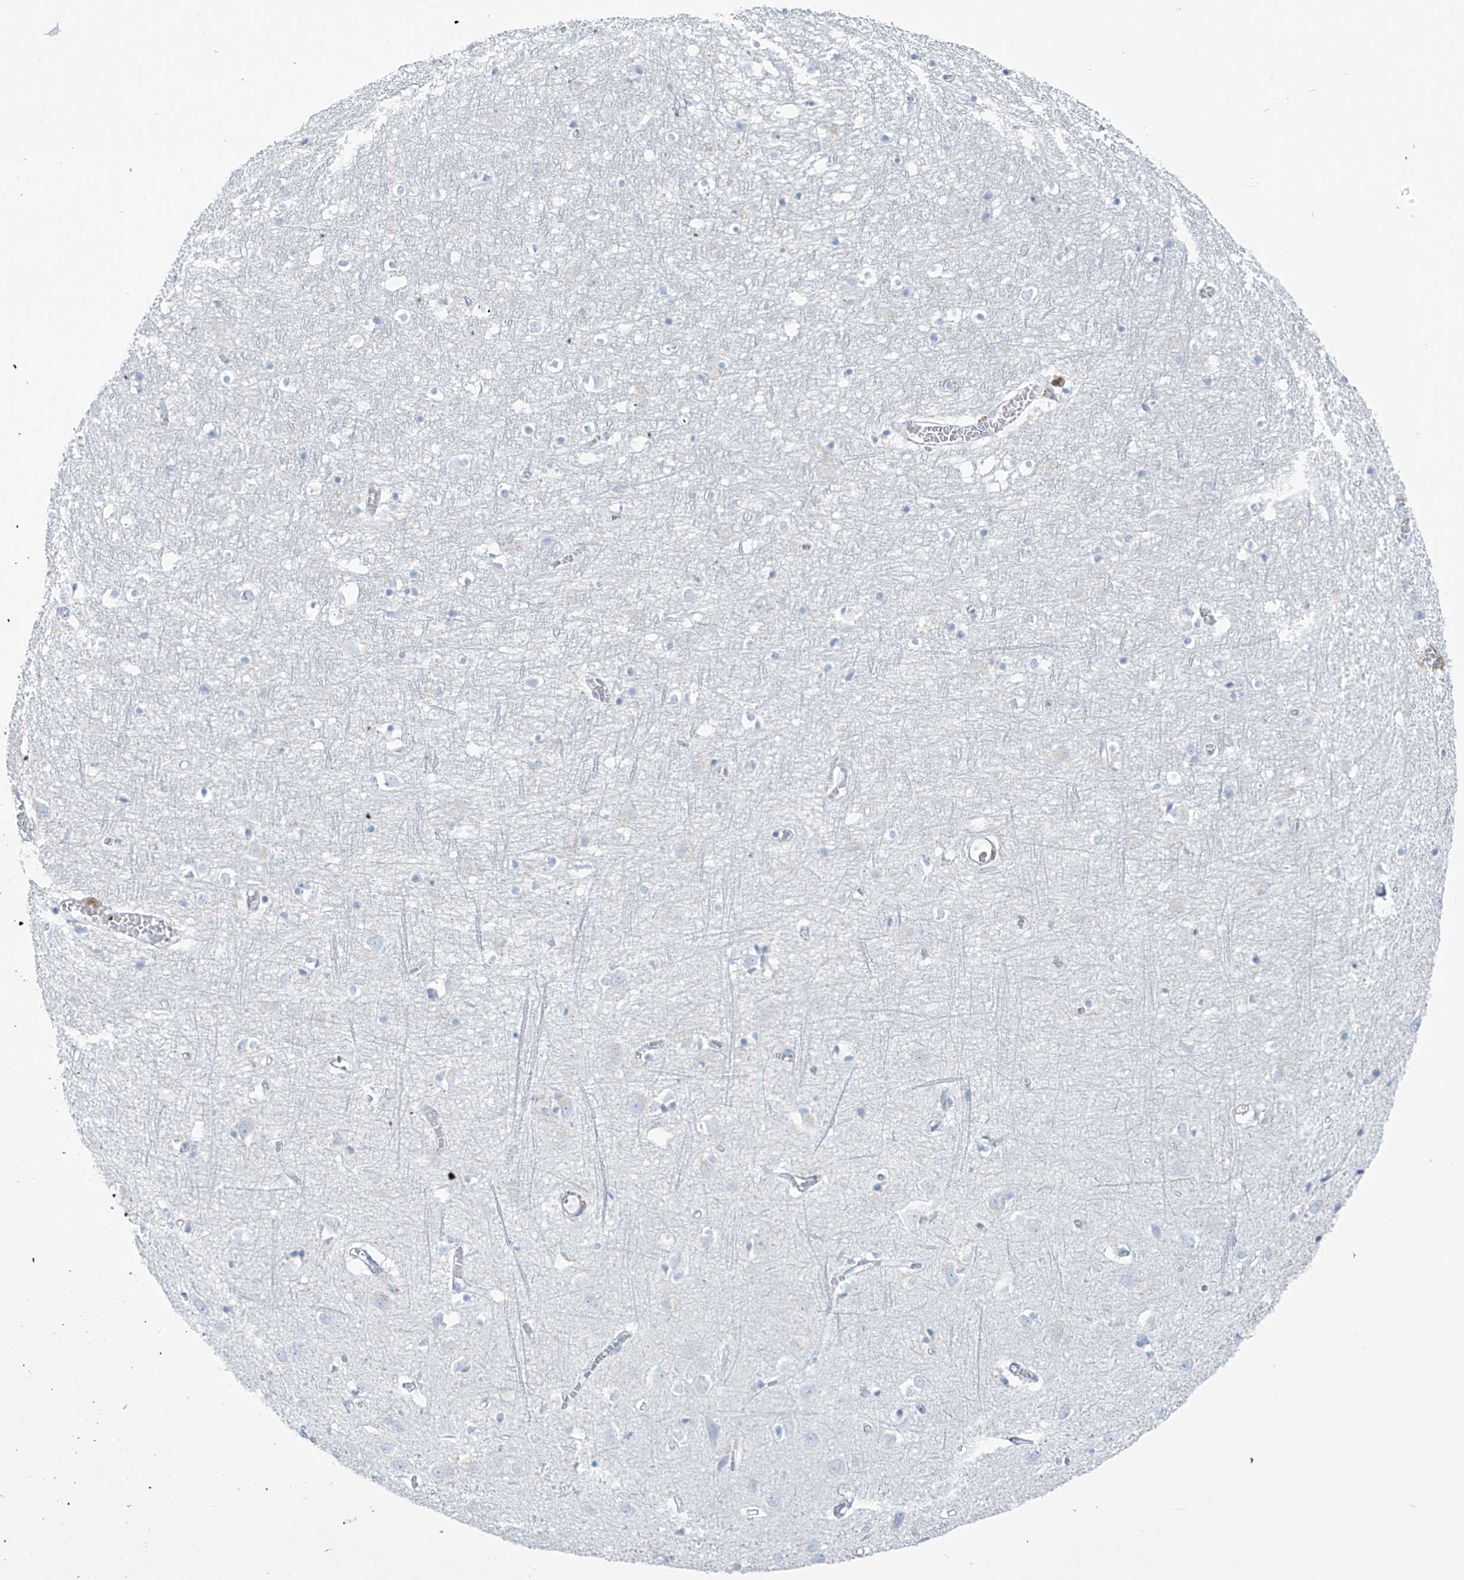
{"staining": {"intensity": "negative", "quantity": "none", "location": "none"}, "tissue": "cerebral cortex", "cell_type": "Endothelial cells", "image_type": "normal", "snomed": [{"axis": "morphology", "description": "Normal tissue, NOS"}, {"axis": "topography", "description": "Cerebral cortex"}], "caption": "Endothelial cells are negative for brown protein staining in unremarkable cerebral cortex. Nuclei are stained in blue.", "gene": "SLC25A43", "patient": {"sex": "female", "age": 64}}